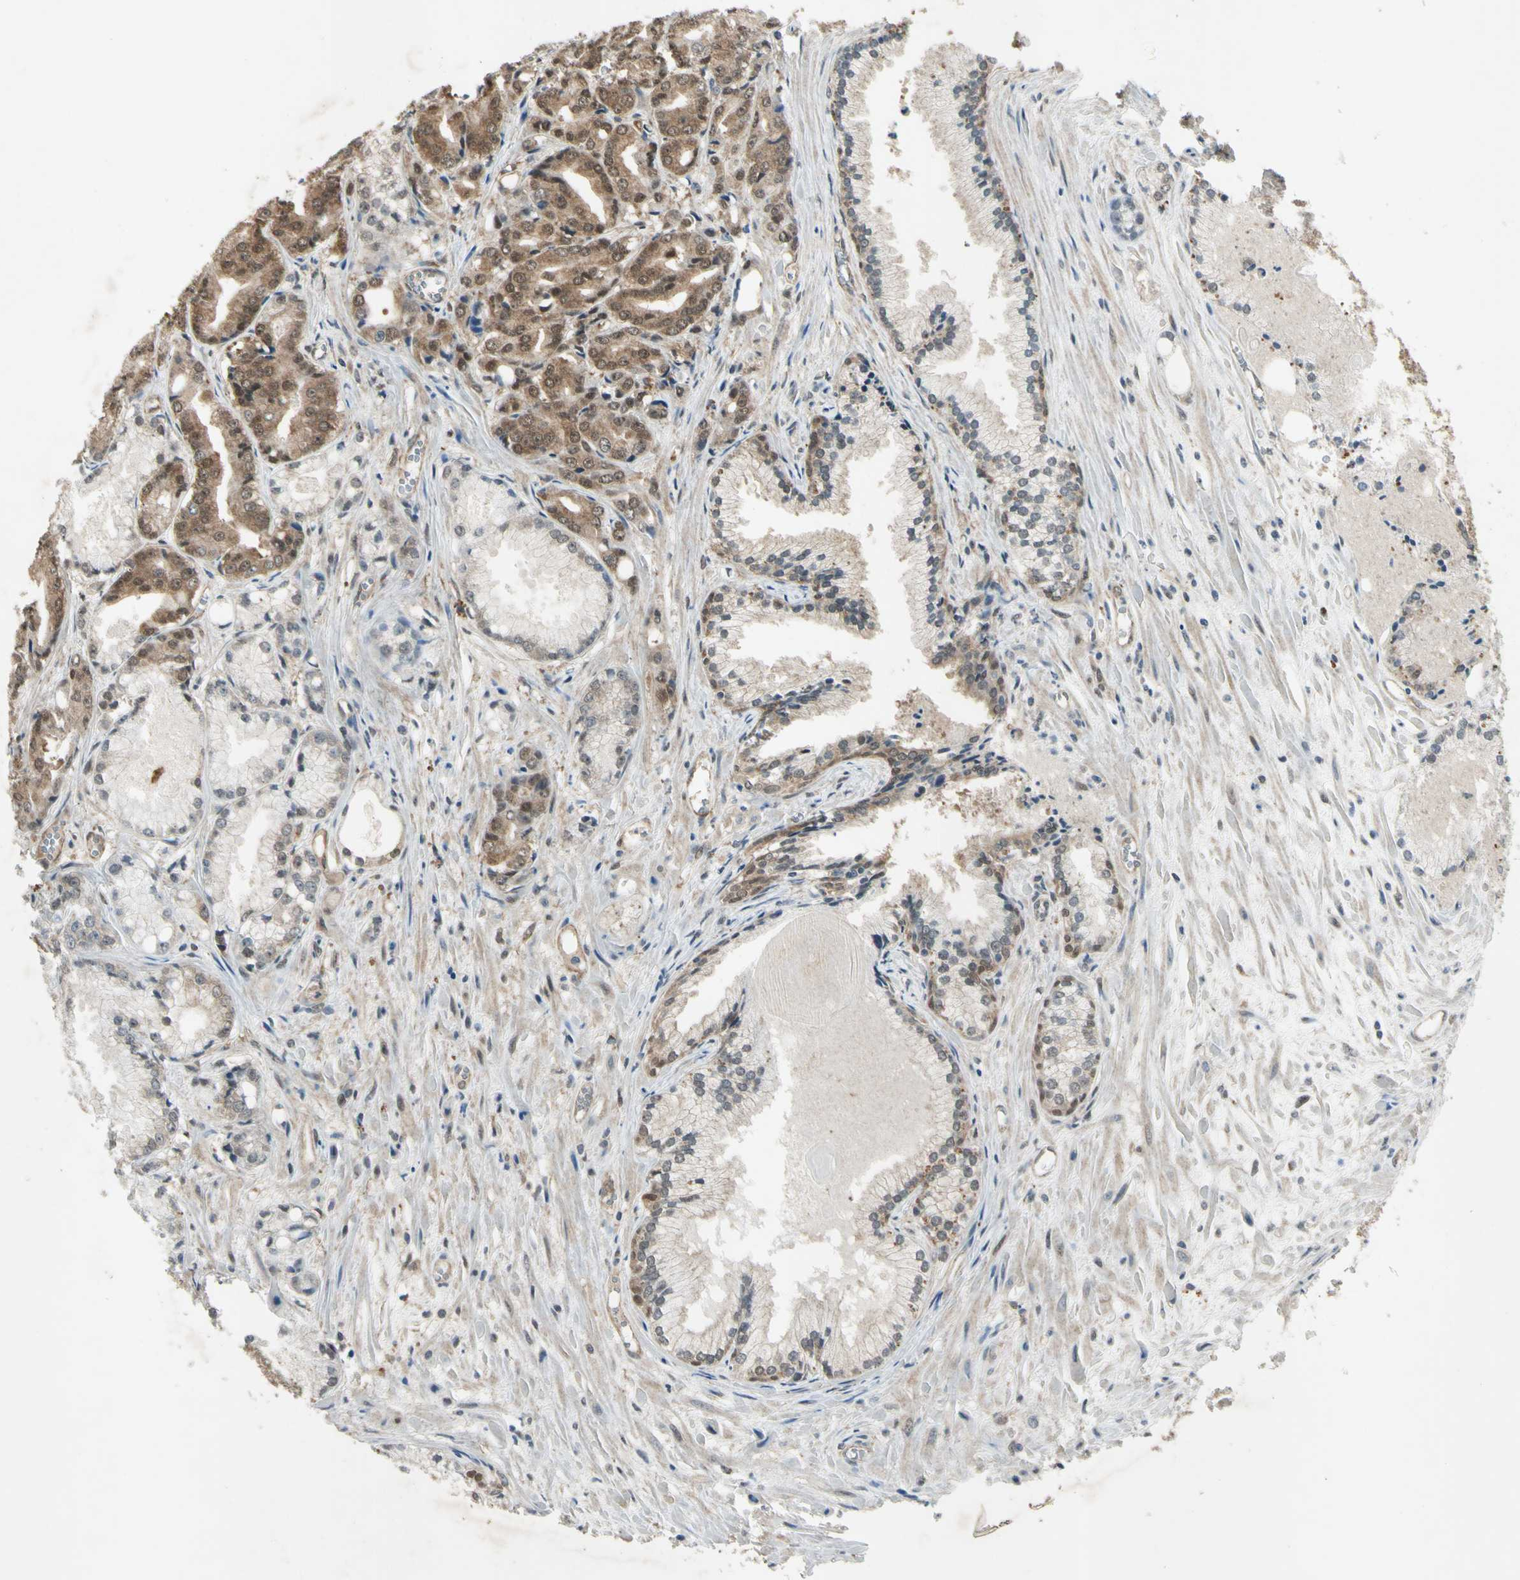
{"staining": {"intensity": "moderate", "quantity": ">75%", "location": "cytoplasmic/membranous,nuclear"}, "tissue": "prostate cancer", "cell_type": "Tumor cells", "image_type": "cancer", "snomed": [{"axis": "morphology", "description": "Adenocarcinoma, Low grade"}, {"axis": "topography", "description": "Prostate"}], "caption": "This is an image of immunohistochemistry (IHC) staining of prostate low-grade adenocarcinoma, which shows moderate staining in the cytoplasmic/membranous and nuclear of tumor cells.", "gene": "PSMD5", "patient": {"sex": "male", "age": 72}}